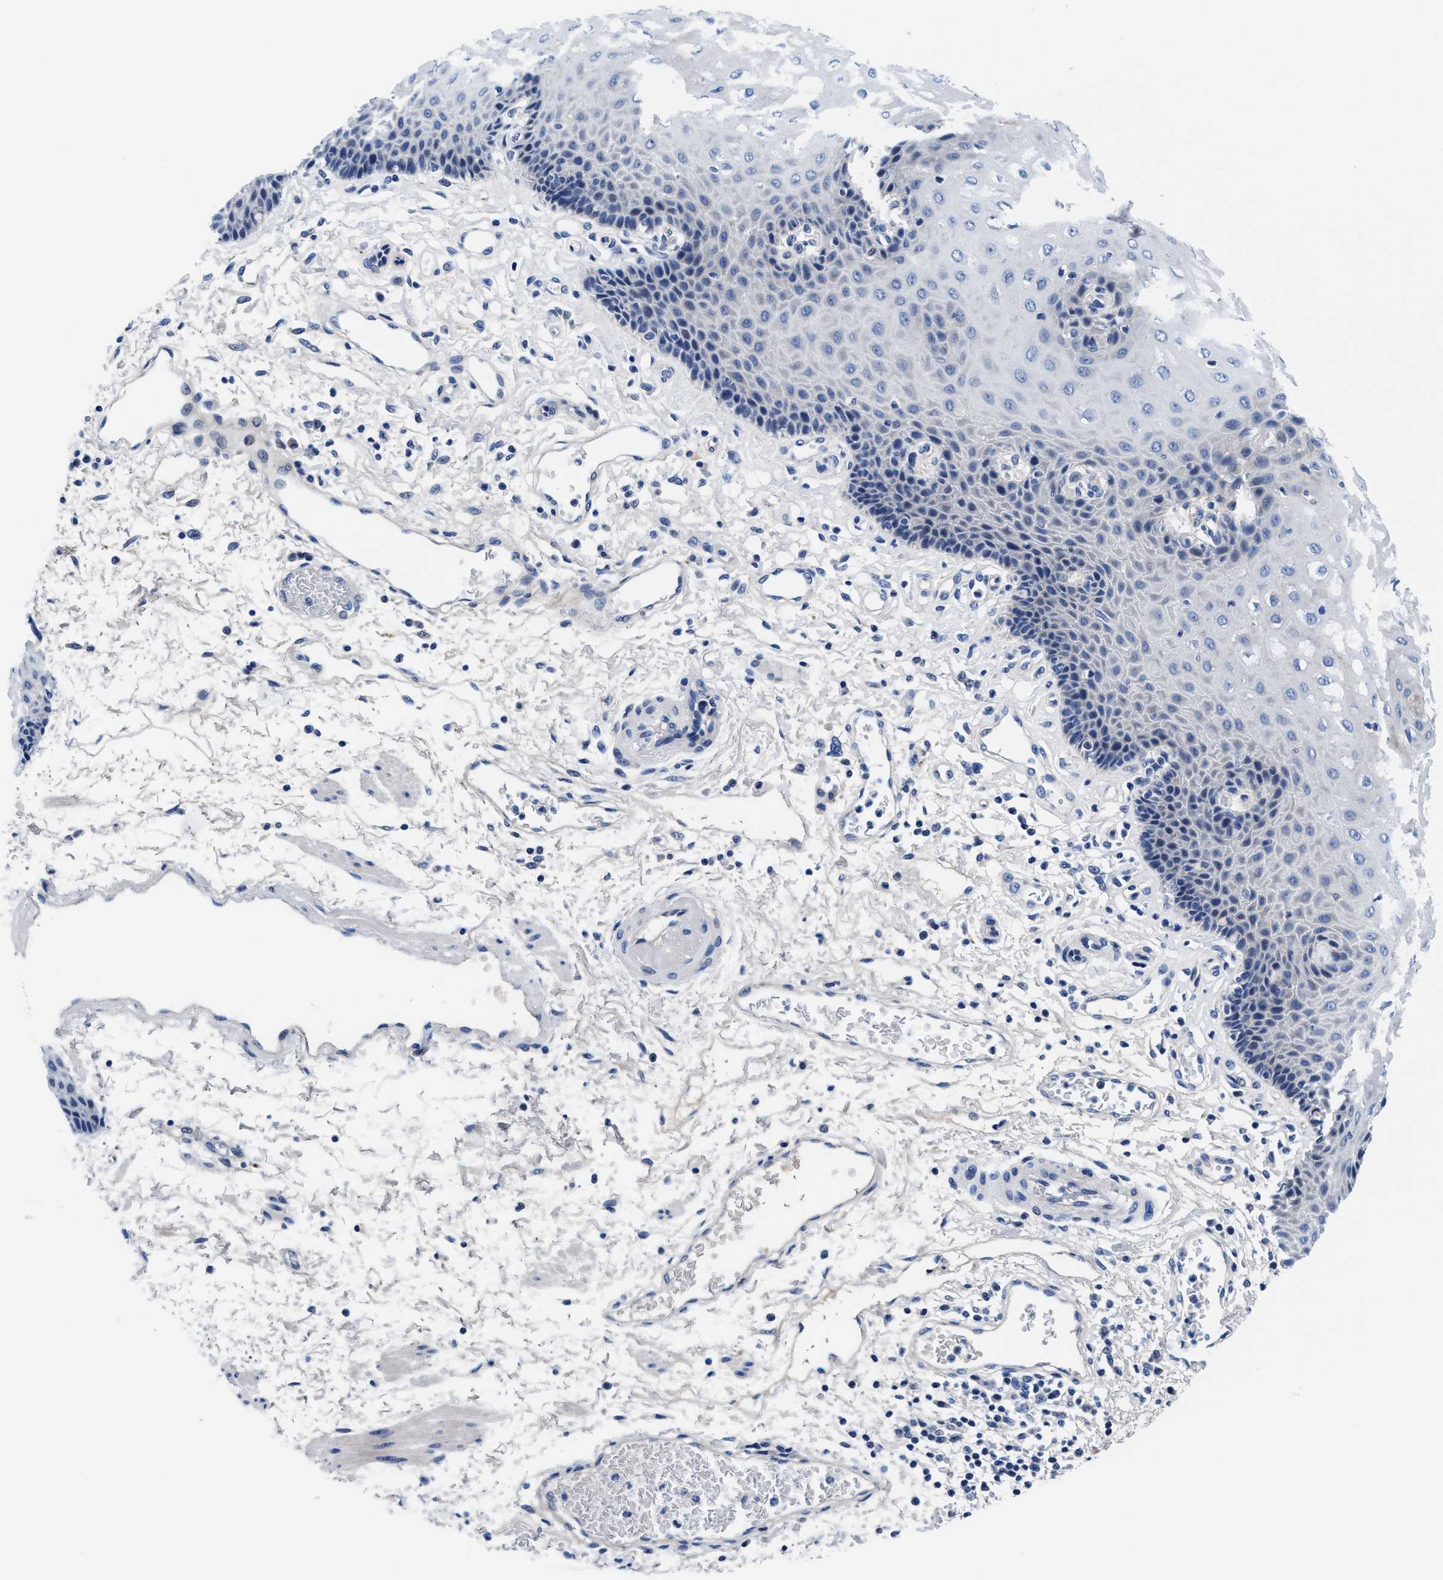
{"staining": {"intensity": "negative", "quantity": "none", "location": "none"}, "tissue": "esophagus", "cell_type": "Squamous epithelial cells", "image_type": "normal", "snomed": [{"axis": "morphology", "description": "Normal tissue, NOS"}, {"axis": "topography", "description": "Esophagus"}], "caption": "Immunohistochemical staining of benign esophagus displays no significant expression in squamous epithelial cells.", "gene": "DHRS13", "patient": {"sex": "male", "age": 54}}